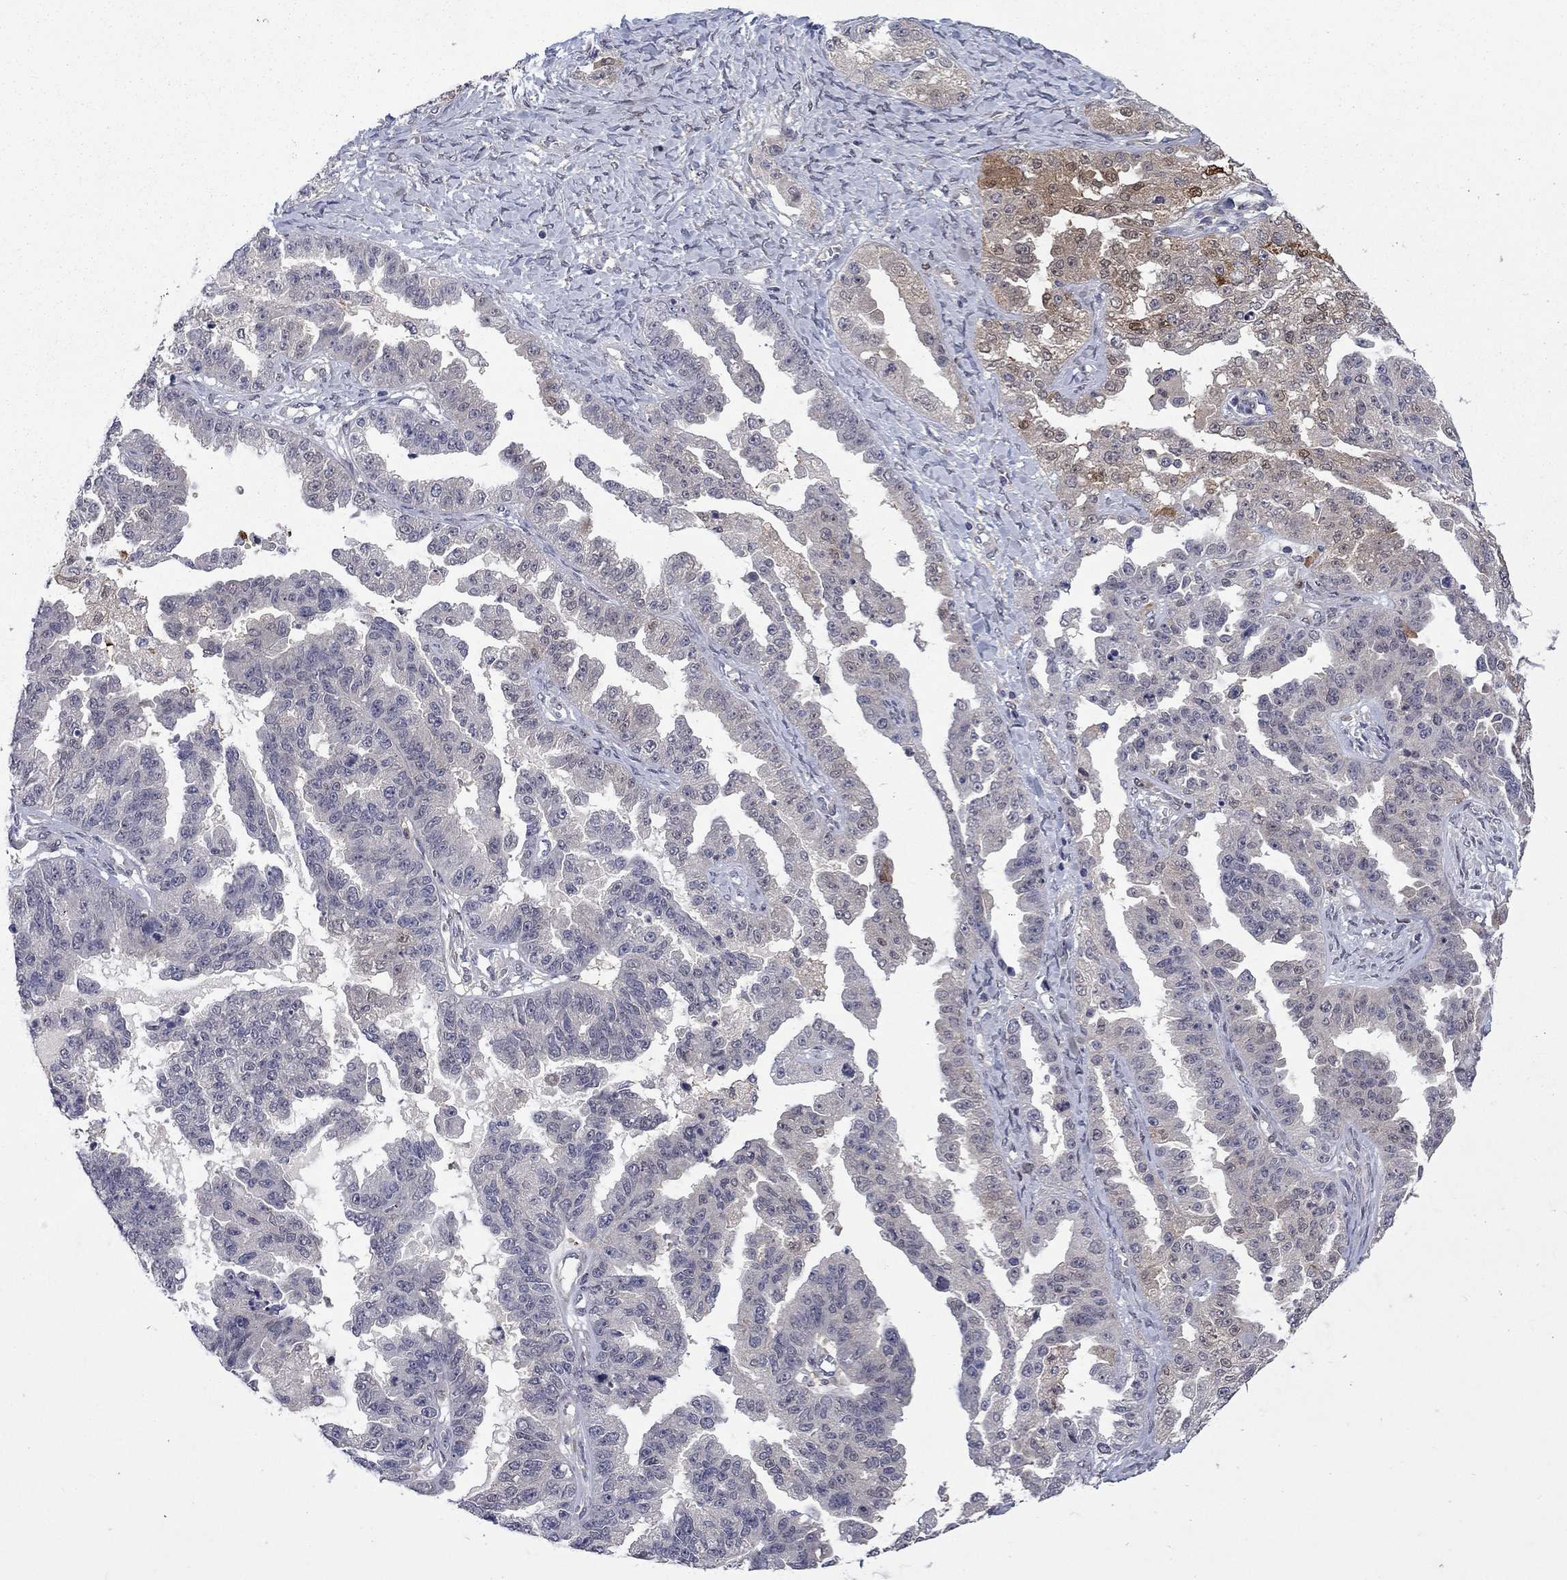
{"staining": {"intensity": "weak", "quantity": "25%-75%", "location": "cytoplasmic/membranous"}, "tissue": "ovarian cancer", "cell_type": "Tumor cells", "image_type": "cancer", "snomed": [{"axis": "morphology", "description": "Cystadenocarcinoma, serous, NOS"}, {"axis": "topography", "description": "Ovary"}], "caption": "Tumor cells demonstrate low levels of weak cytoplasmic/membranous expression in approximately 25%-75% of cells in ovarian cancer.", "gene": "CBR1", "patient": {"sex": "female", "age": 58}}